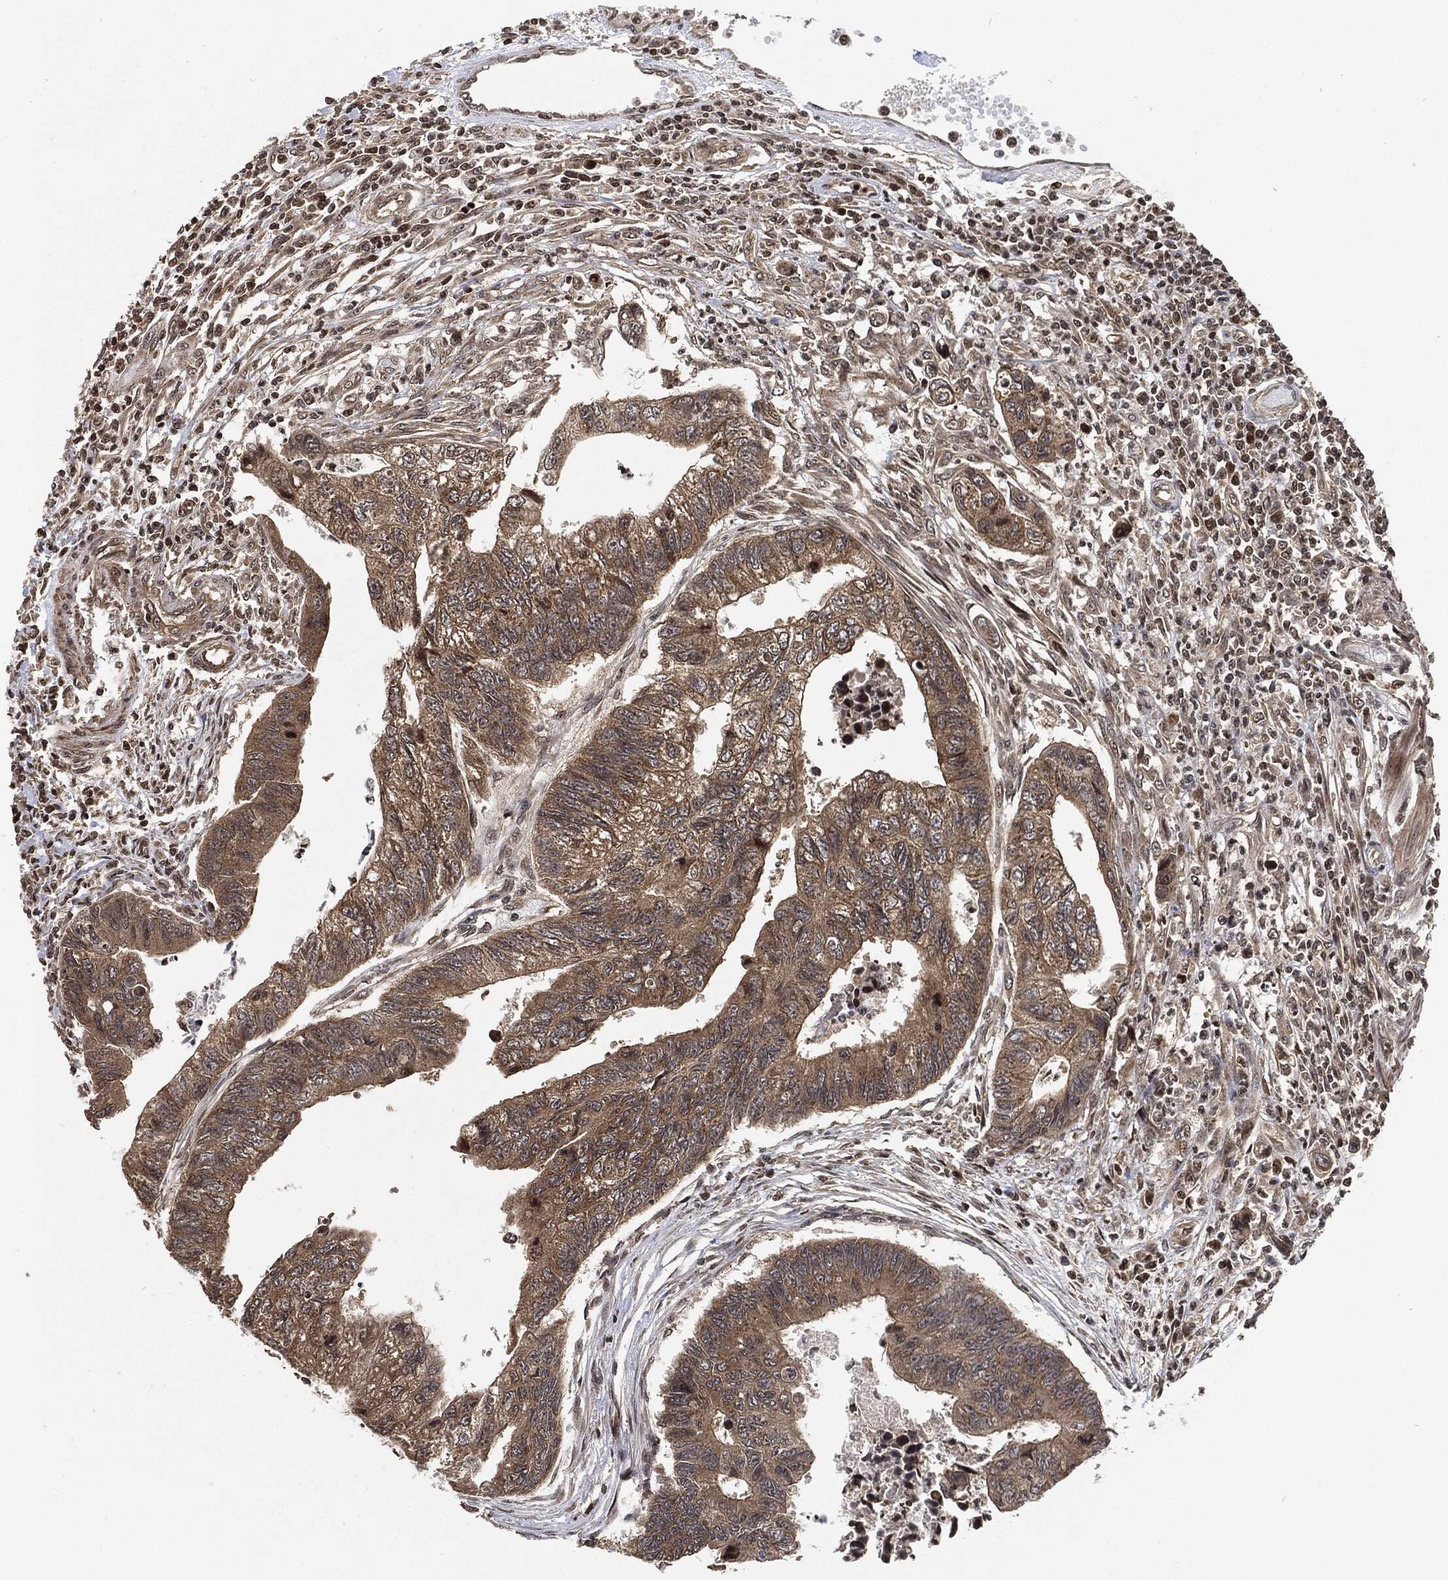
{"staining": {"intensity": "negative", "quantity": "none", "location": "none"}, "tissue": "colorectal cancer", "cell_type": "Tumor cells", "image_type": "cancer", "snomed": [{"axis": "morphology", "description": "Adenocarcinoma, NOS"}, {"axis": "topography", "description": "Colon"}], "caption": "This is an immunohistochemistry image of human colorectal cancer (adenocarcinoma). There is no staining in tumor cells.", "gene": "PDK1", "patient": {"sex": "female", "age": 65}}